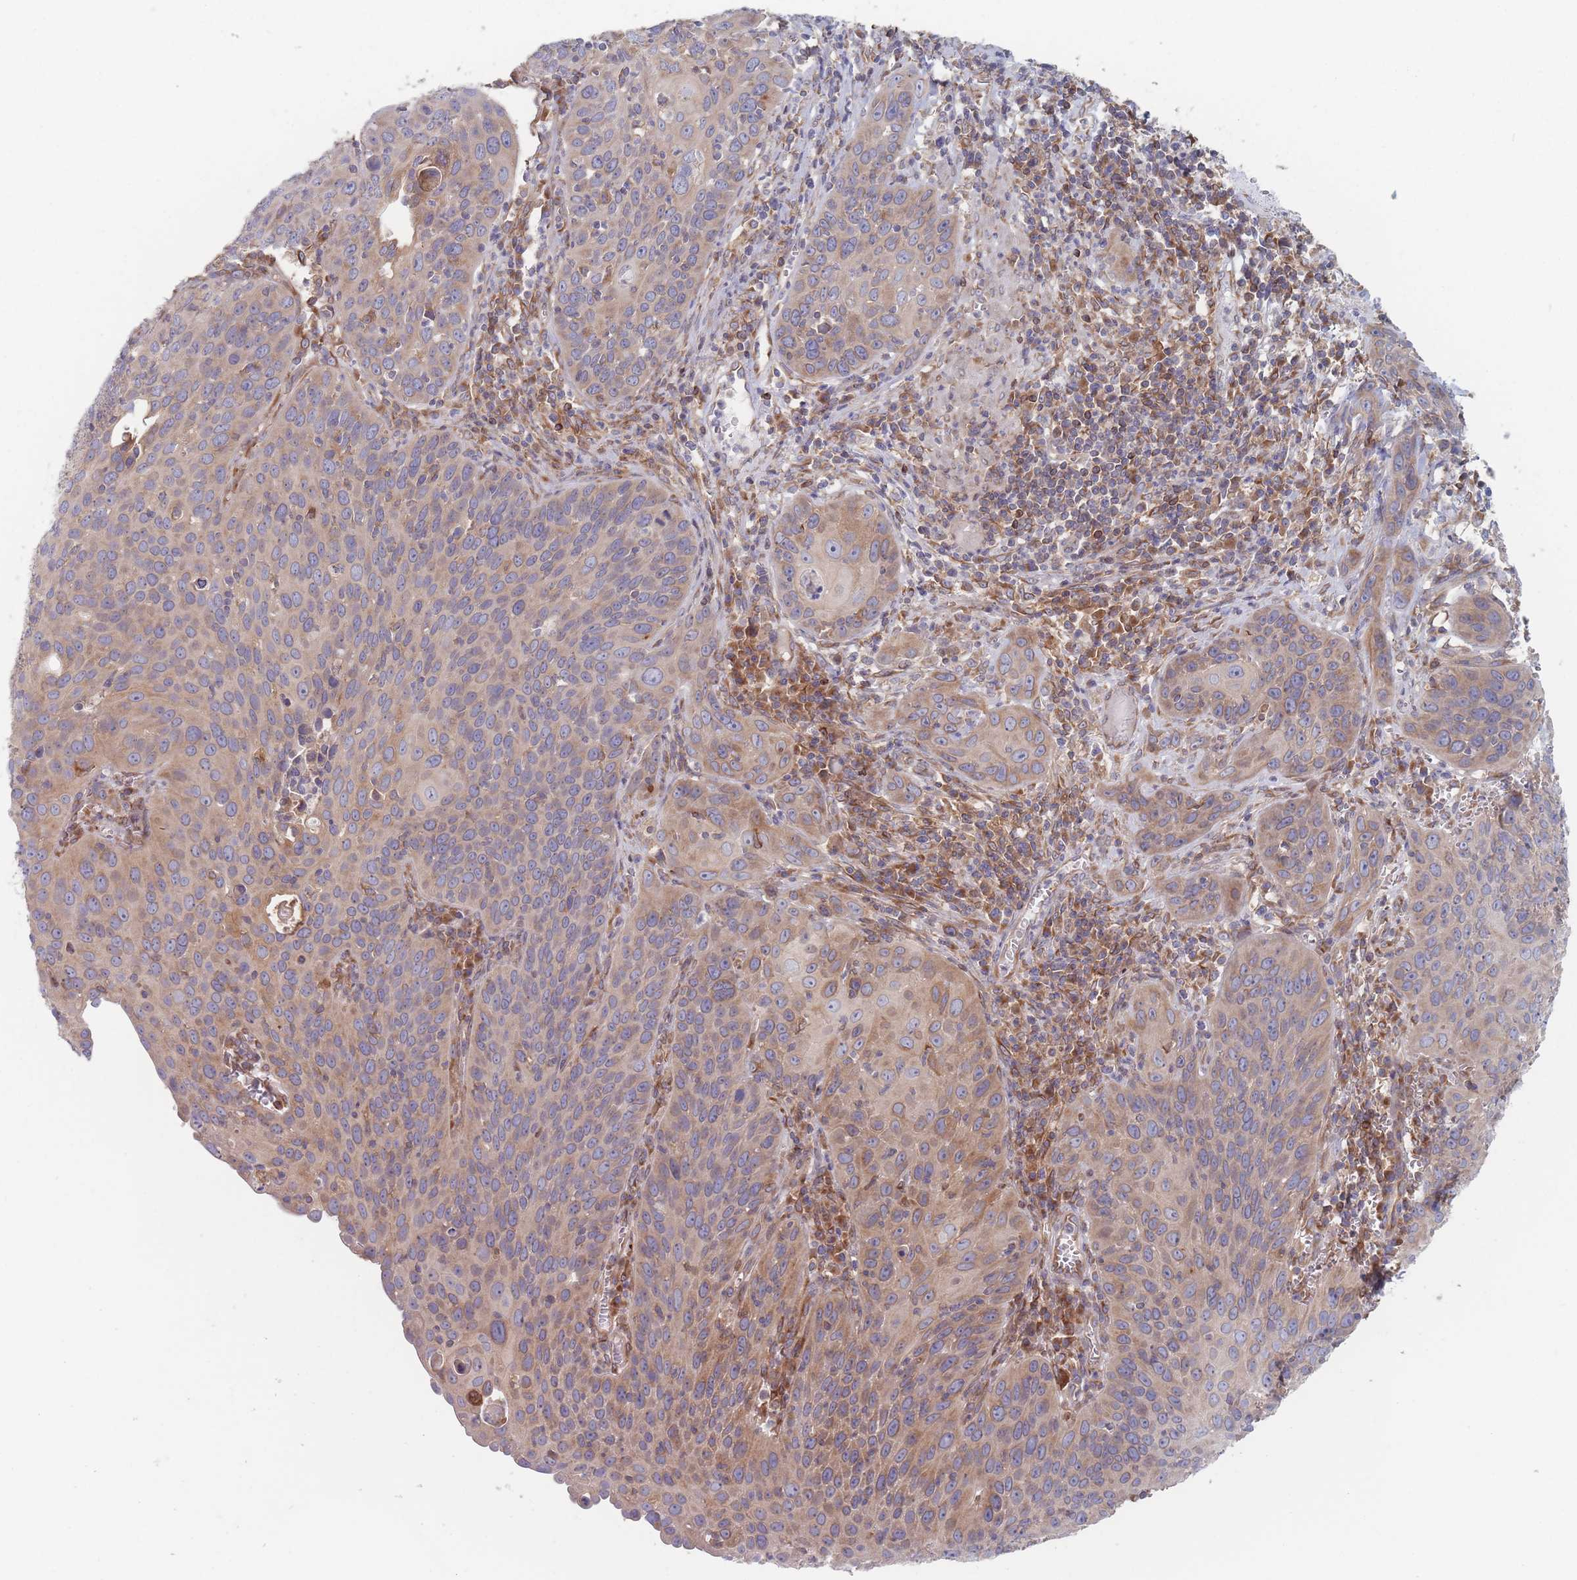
{"staining": {"intensity": "weak", "quantity": "25%-75%", "location": "cytoplasmic/membranous"}, "tissue": "cervical cancer", "cell_type": "Tumor cells", "image_type": "cancer", "snomed": [{"axis": "morphology", "description": "Squamous cell carcinoma, NOS"}, {"axis": "topography", "description": "Cervix"}], "caption": "Immunohistochemistry (IHC) micrograph of neoplastic tissue: human cervical cancer (squamous cell carcinoma) stained using immunohistochemistry (IHC) exhibits low levels of weak protein expression localized specifically in the cytoplasmic/membranous of tumor cells, appearing as a cytoplasmic/membranous brown color.", "gene": "KDSR", "patient": {"sex": "female", "age": 36}}